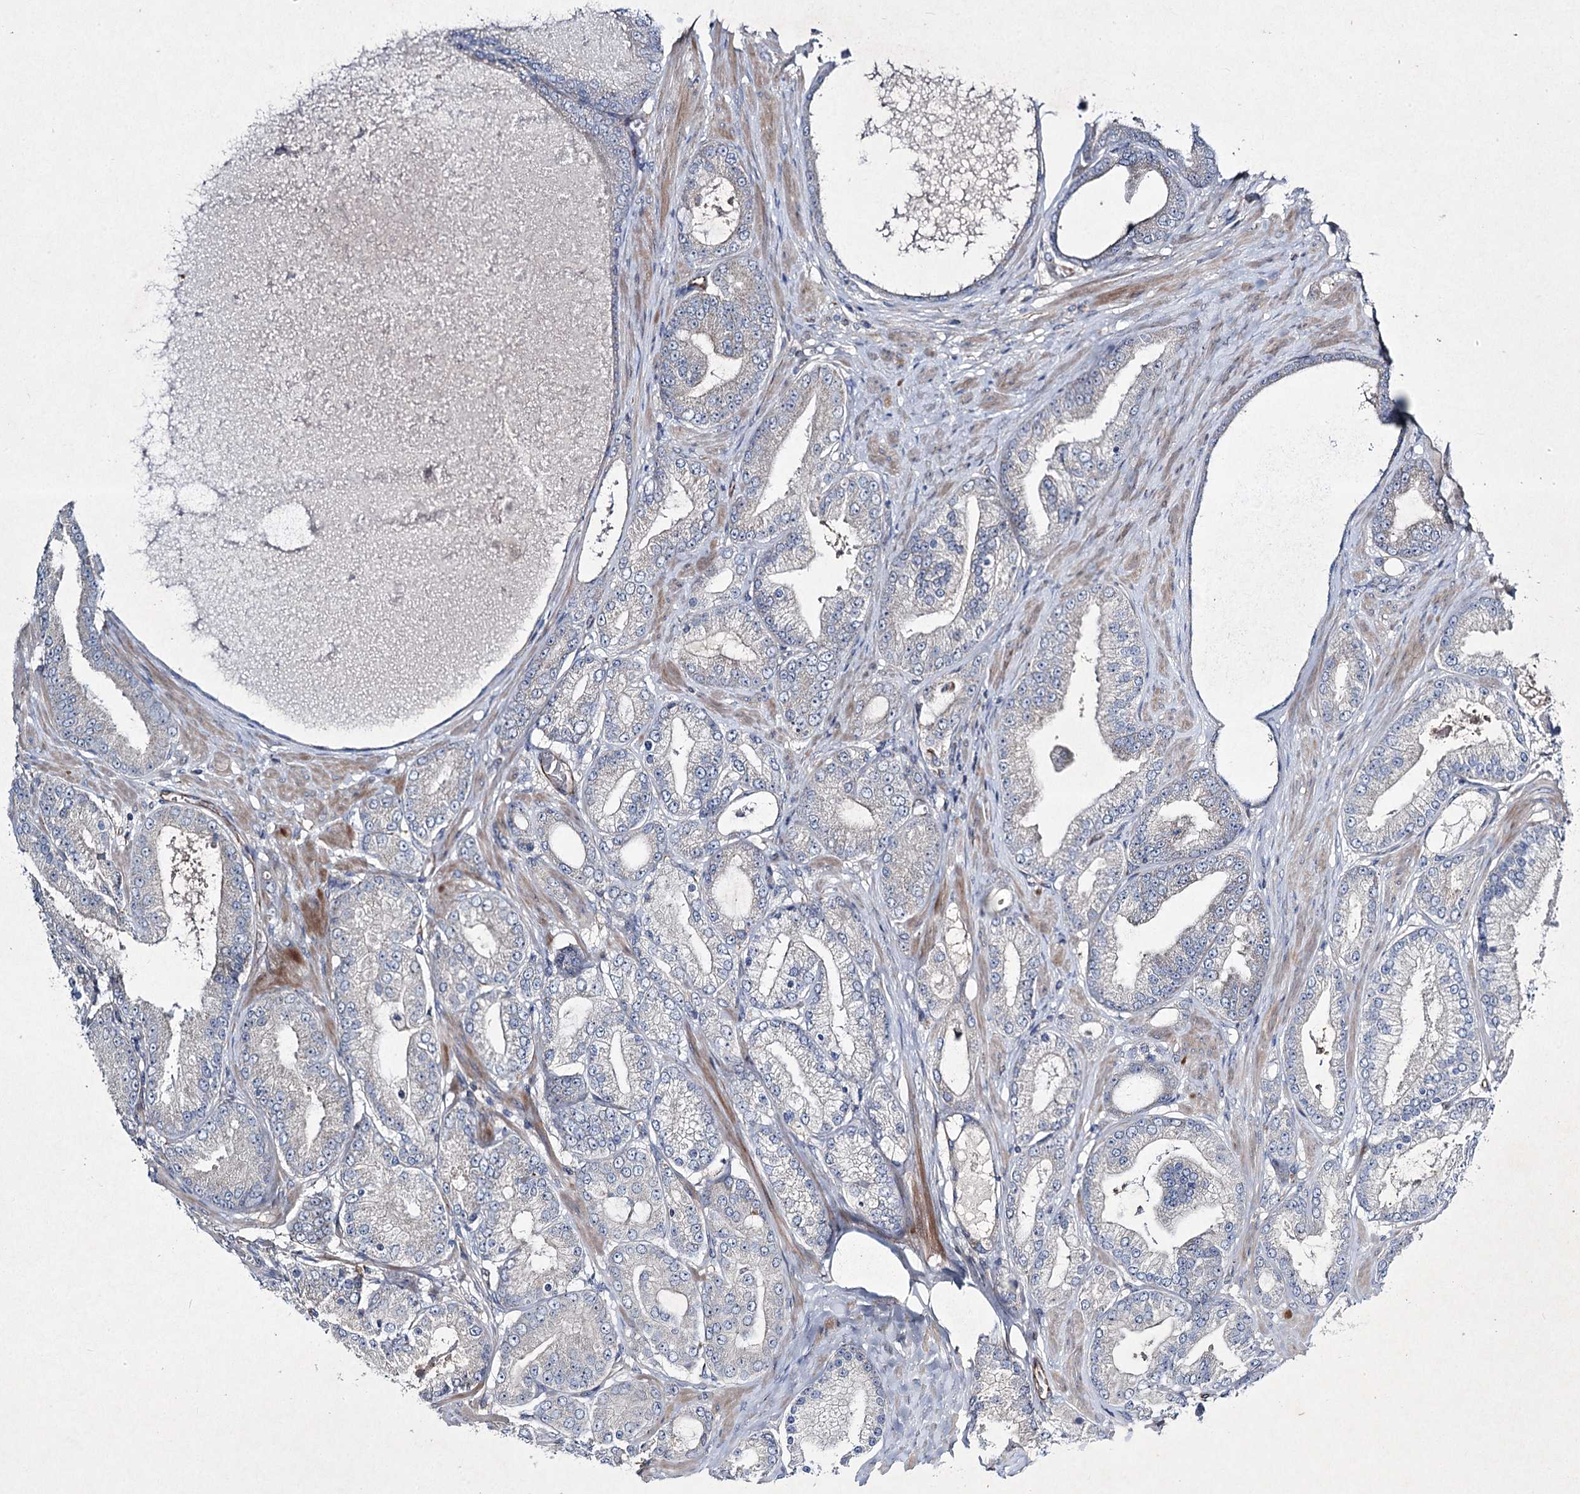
{"staining": {"intensity": "negative", "quantity": "none", "location": "none"}, "tissue": "prostate cancer", "cell_type": "Tumor cells", "image_type": "cancer", "snomed": [{"axis": "morphology", "description": "Adenocarcinoma, High grade"}, {"axis": "topography", "description": "Prostate"}], "caption": "A histopathology image of human prostate cancer (high-grade adenocarcinoma) is negative for staining in tumor cells.", "gene": "KIAA0825", "patient": {"sex": "male", "age": 59}}